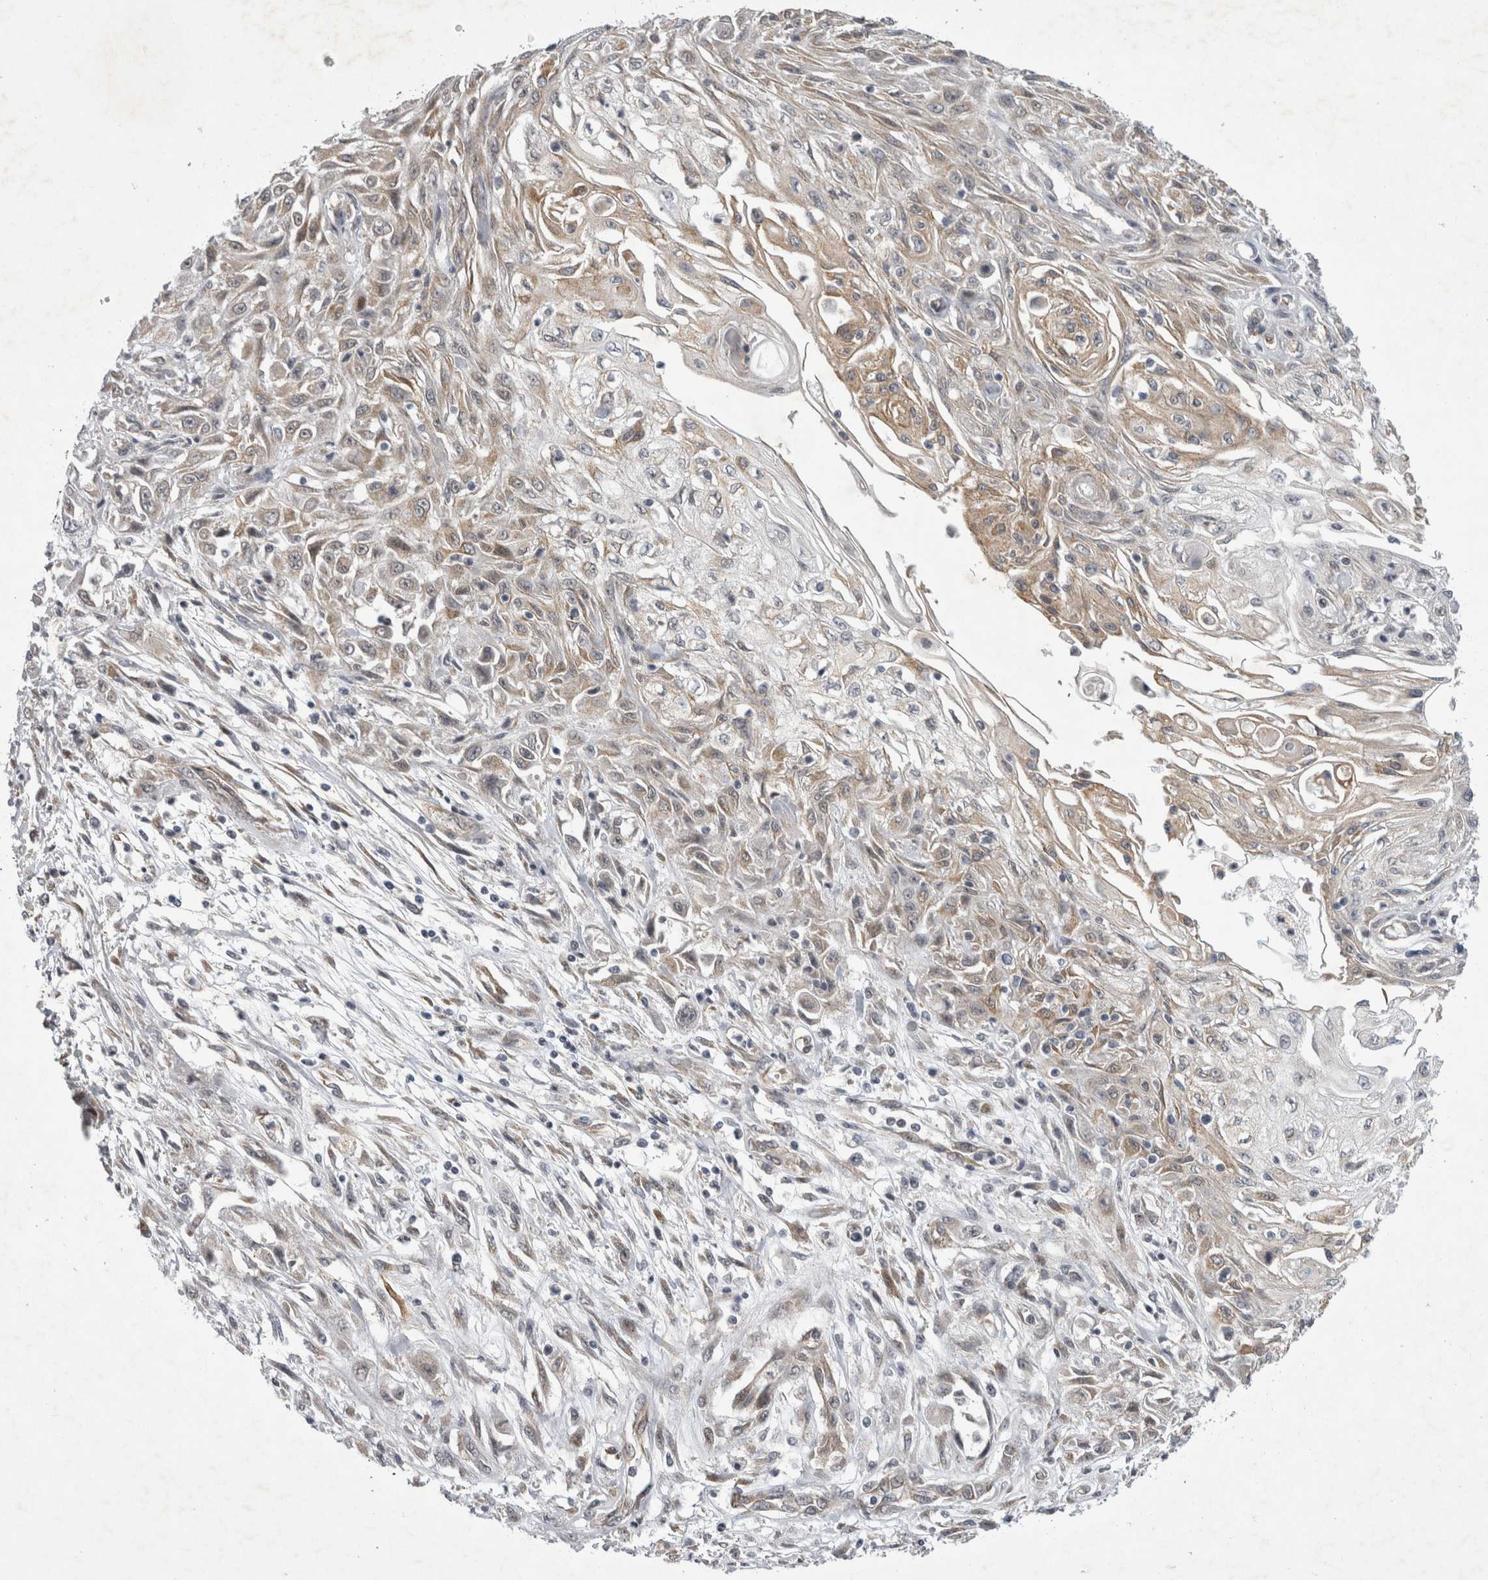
{"staining": {"intensity": "weak", "quantity": "25%-75%", "location": "cytoplasmic/membranous"}, "tissue": "skin cancer", "cell_type": "Tumor cells", "image_type": "cancer", "snomed": [{"axis": "morphology", "description": "Squamous cell carcinoma, NOS"}, {"axis": "morphology", "description": "Squamous cell carcinoma, metastatic, NOS"}, {"axis": "topography", "description": "Skin"}, {"axis": "topography", "description": "Lymph node"}], "caption": "This histopathology image demonstrates IHC staining of squamous cell carcinoma (skin), with low weak cytoplasmic/membranous expression in about 25%-75% of tumor cells.", "gene": "PARP11", "patient": {"sex": "male", "age": 75}}